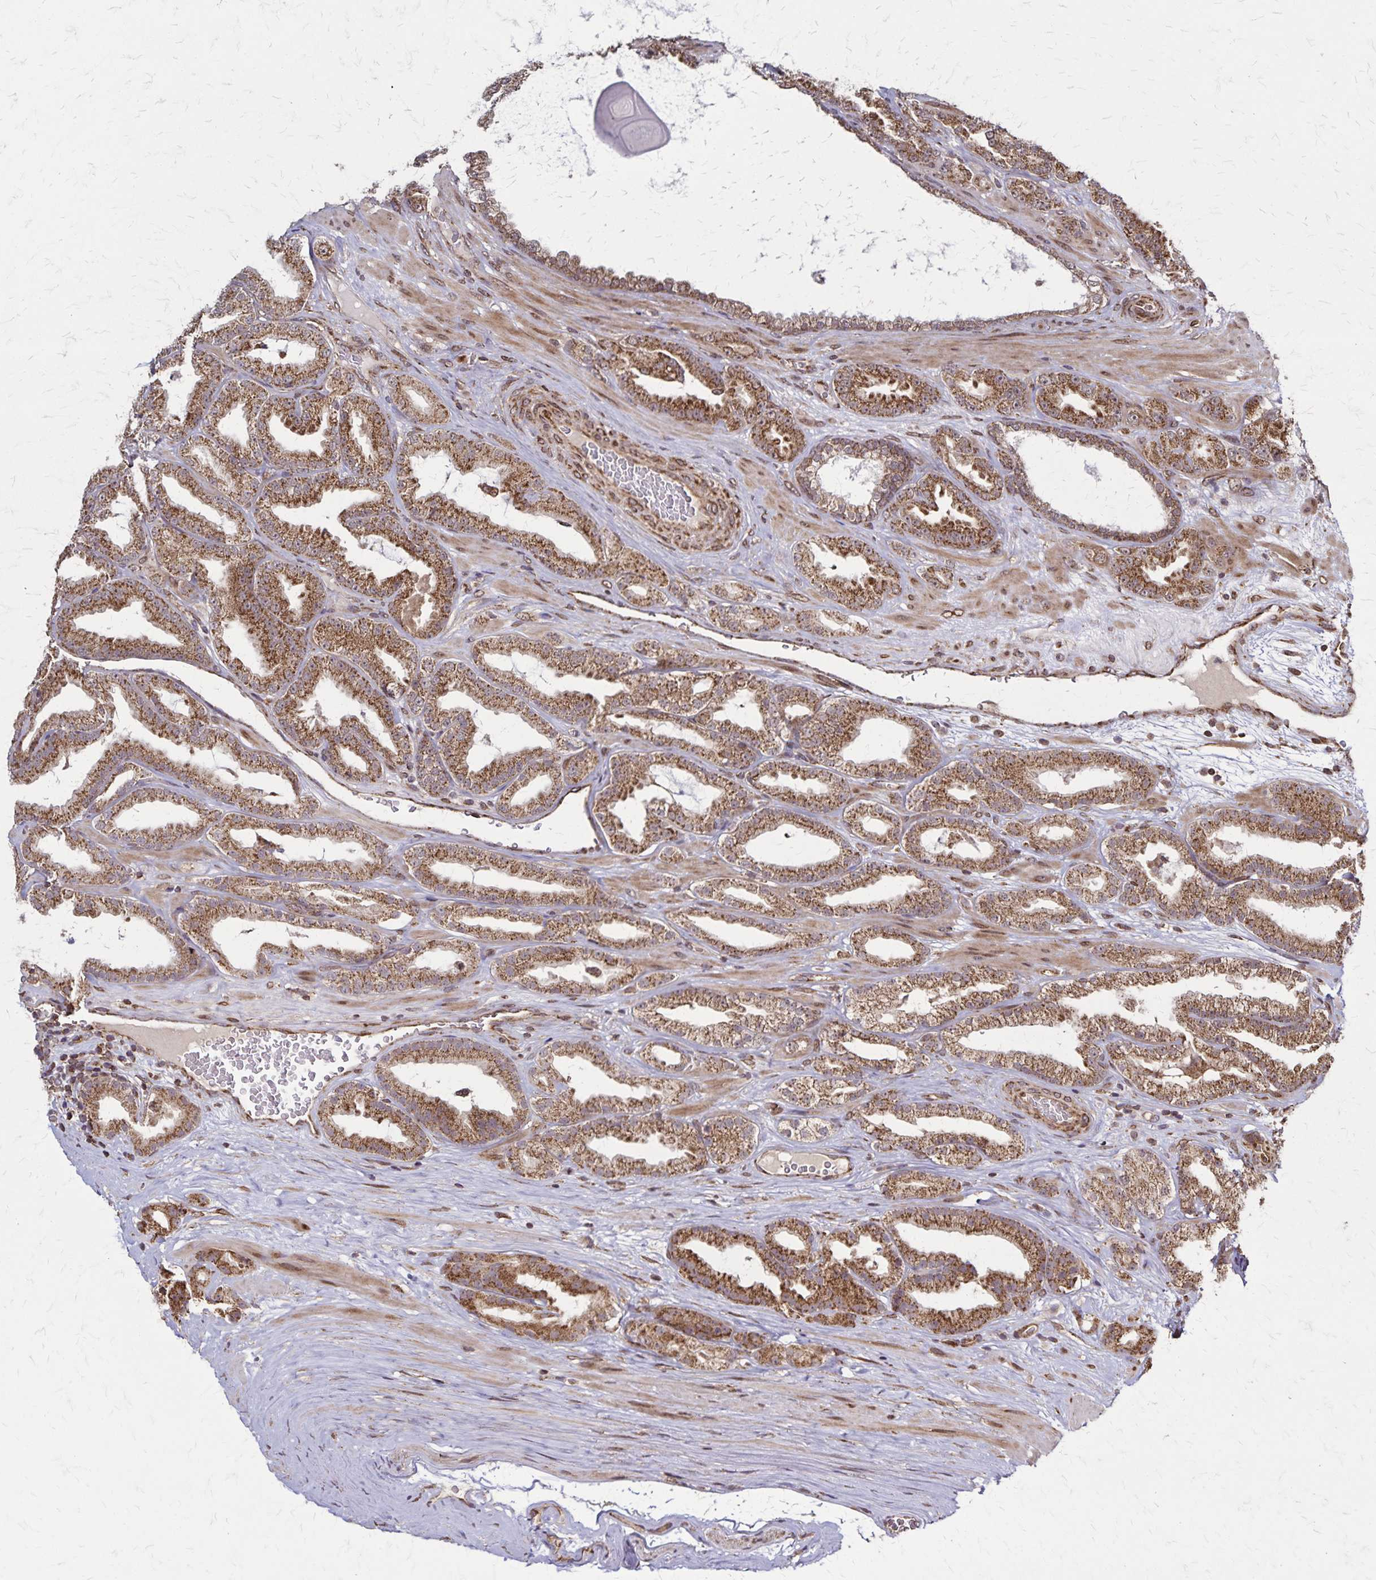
{"staining": {"intensity": "moderate", "quantity": ">75%", "location": "cytoplasmic/membranous"}, "tissue": "prostate cancer", "cell_type": "Tumor cells", "image_type": "cancer", "snomed": [{"axis": "morphology", "description": "Adenocarcinoma, Low grade"}, {"axis": "topography", "description": "Prostate"}], "caption": "Prostate low-grade adenocarcinoma stained for a protein displays moderate cytoplasmic/membranous positivity in tumor cells.", "gene": "NFS1", "patient": {"sex": "male", "age": 61}}